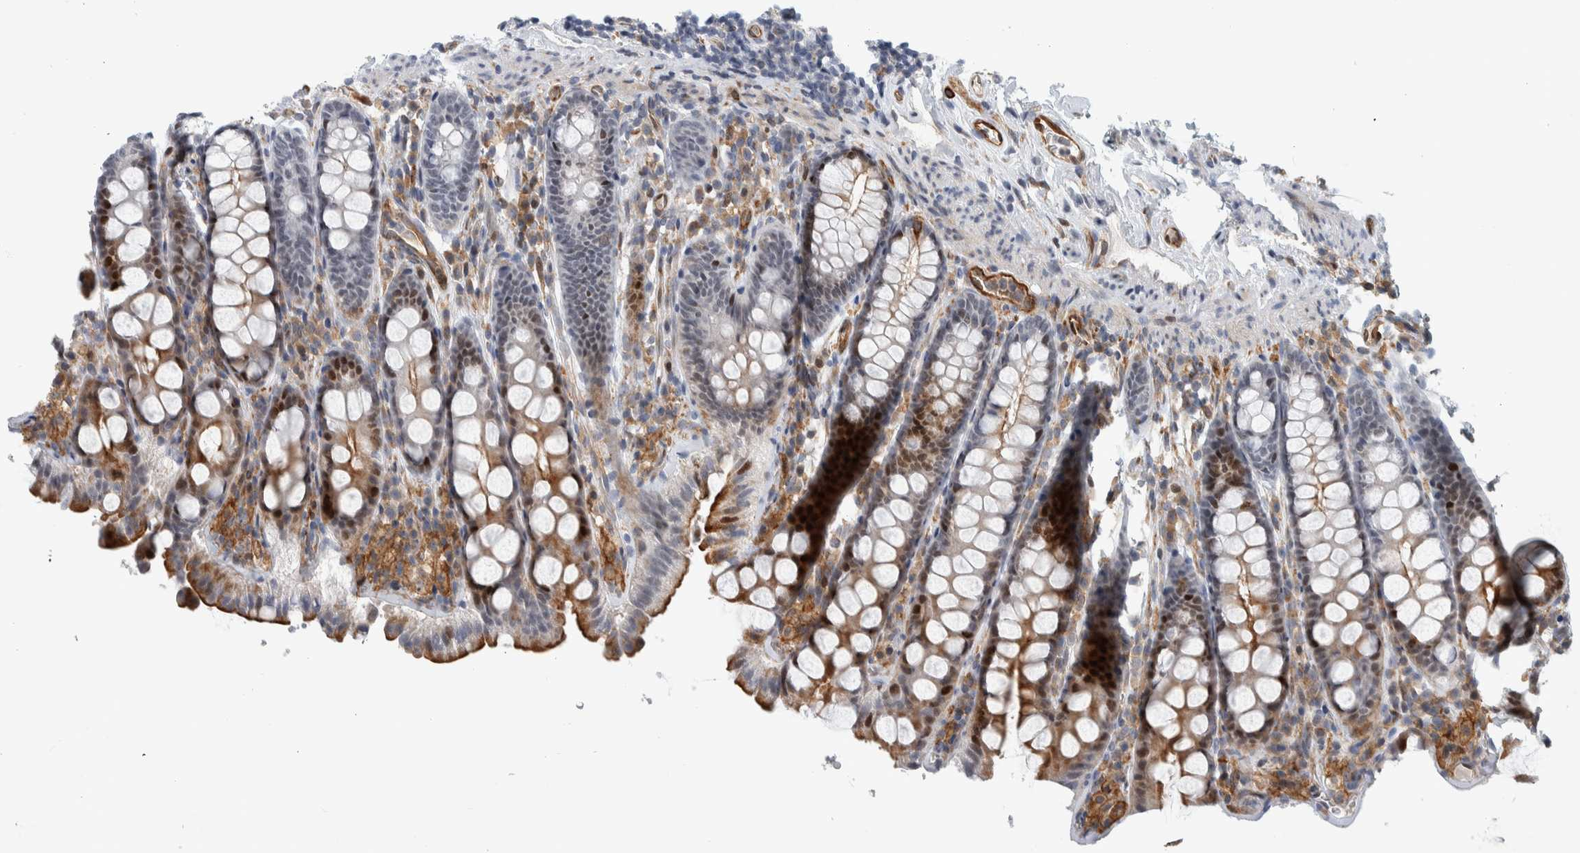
{"staining": {"intensity": "strong", "quantity": ">75%", "location": "cytoplasmic/membranous"}, "tissue": "colon", "cell_type": "Endothelial cells", "image_type": "normal", "snomed": [{"axis": "morphology", "description": "Normal tissue, NOS"}, {"axis": "topography", "description": "Colon"}, {"axis": "topography", "description": "Peripheral nerve tissue"}], "caption": "DAB (3,3'-diaminobenzidine) immunohistochemical staining of benign human colon demonstrates strong cytoplasmic/membranous protein positivity in about >75% of endothelial cells. The staining was performed using DAB (3,3'-diaminobenzidine) to visualize the protein expression in brown, while the nuclei were stained in blue with hematoxylin (Magnification: 20x).", "gene": "MSL1", "patient": {"sex": "female", "age": 61}}